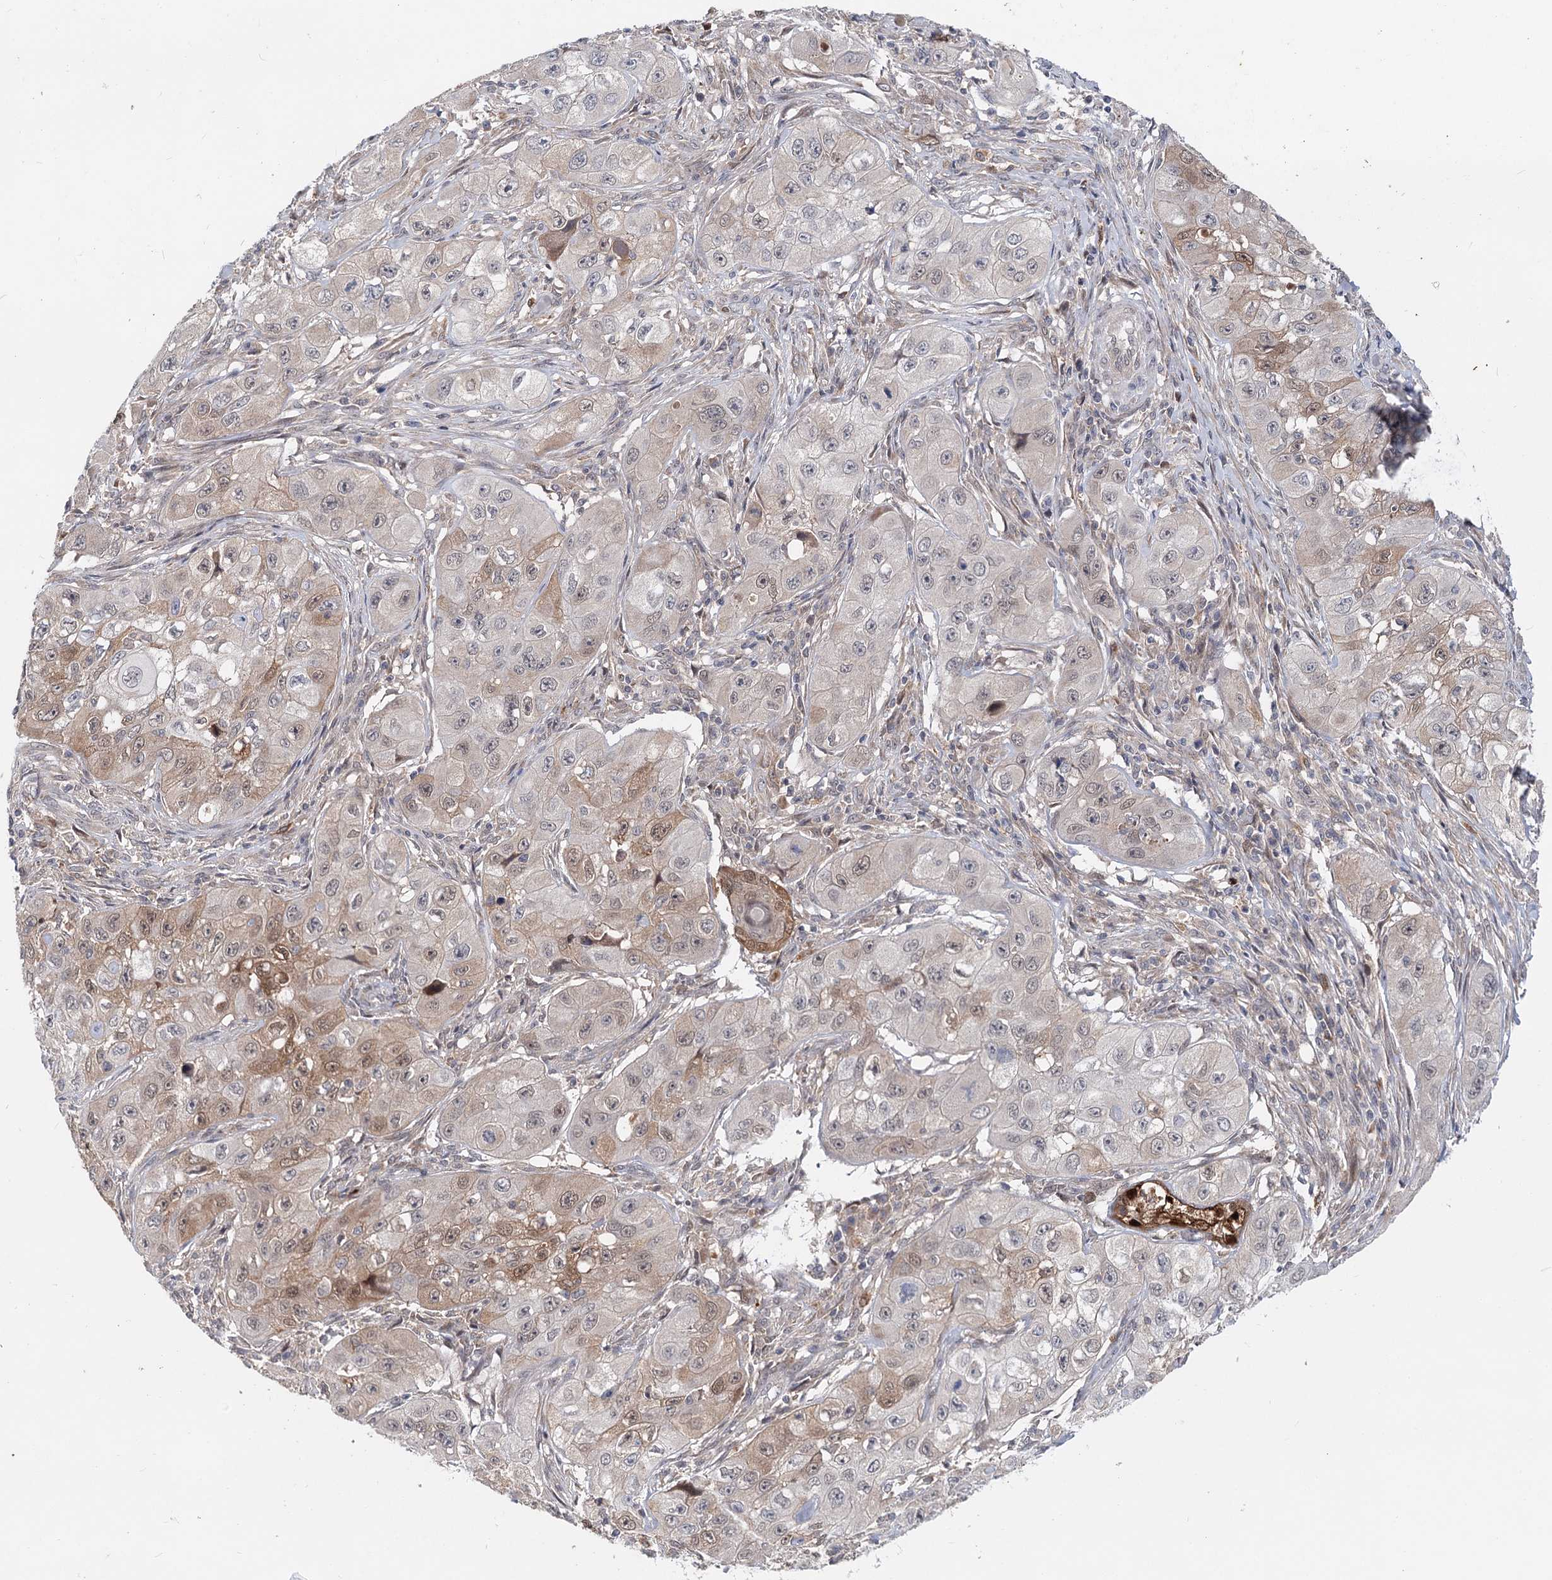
{"staining": {"intensity": "weak", "quantity": "25%-75%", "location": "cytoplasmic/membranous"}, "tissue": "skin cancer", "cell_type": "Tumor cells", "image_type": "cancer", "snomed": [{"axis": "morphology", "description": "Squamous cell carcinoma, NOS"}, {"axis": "topography", "description": "Skin"}, {"axis": "topography", "description": "Subcutis"}], "caption": "Immunohistochemistry photomicrograph of squamous cell carcinoma (skin) stained for a protein (brown), which demonstrates low levels of weak cytoplasmic/membranous positivity in approximately 25%-75% of tumor cells.", "gene": "AP3B1", "patient": {"sex": "male", "age": 73}}